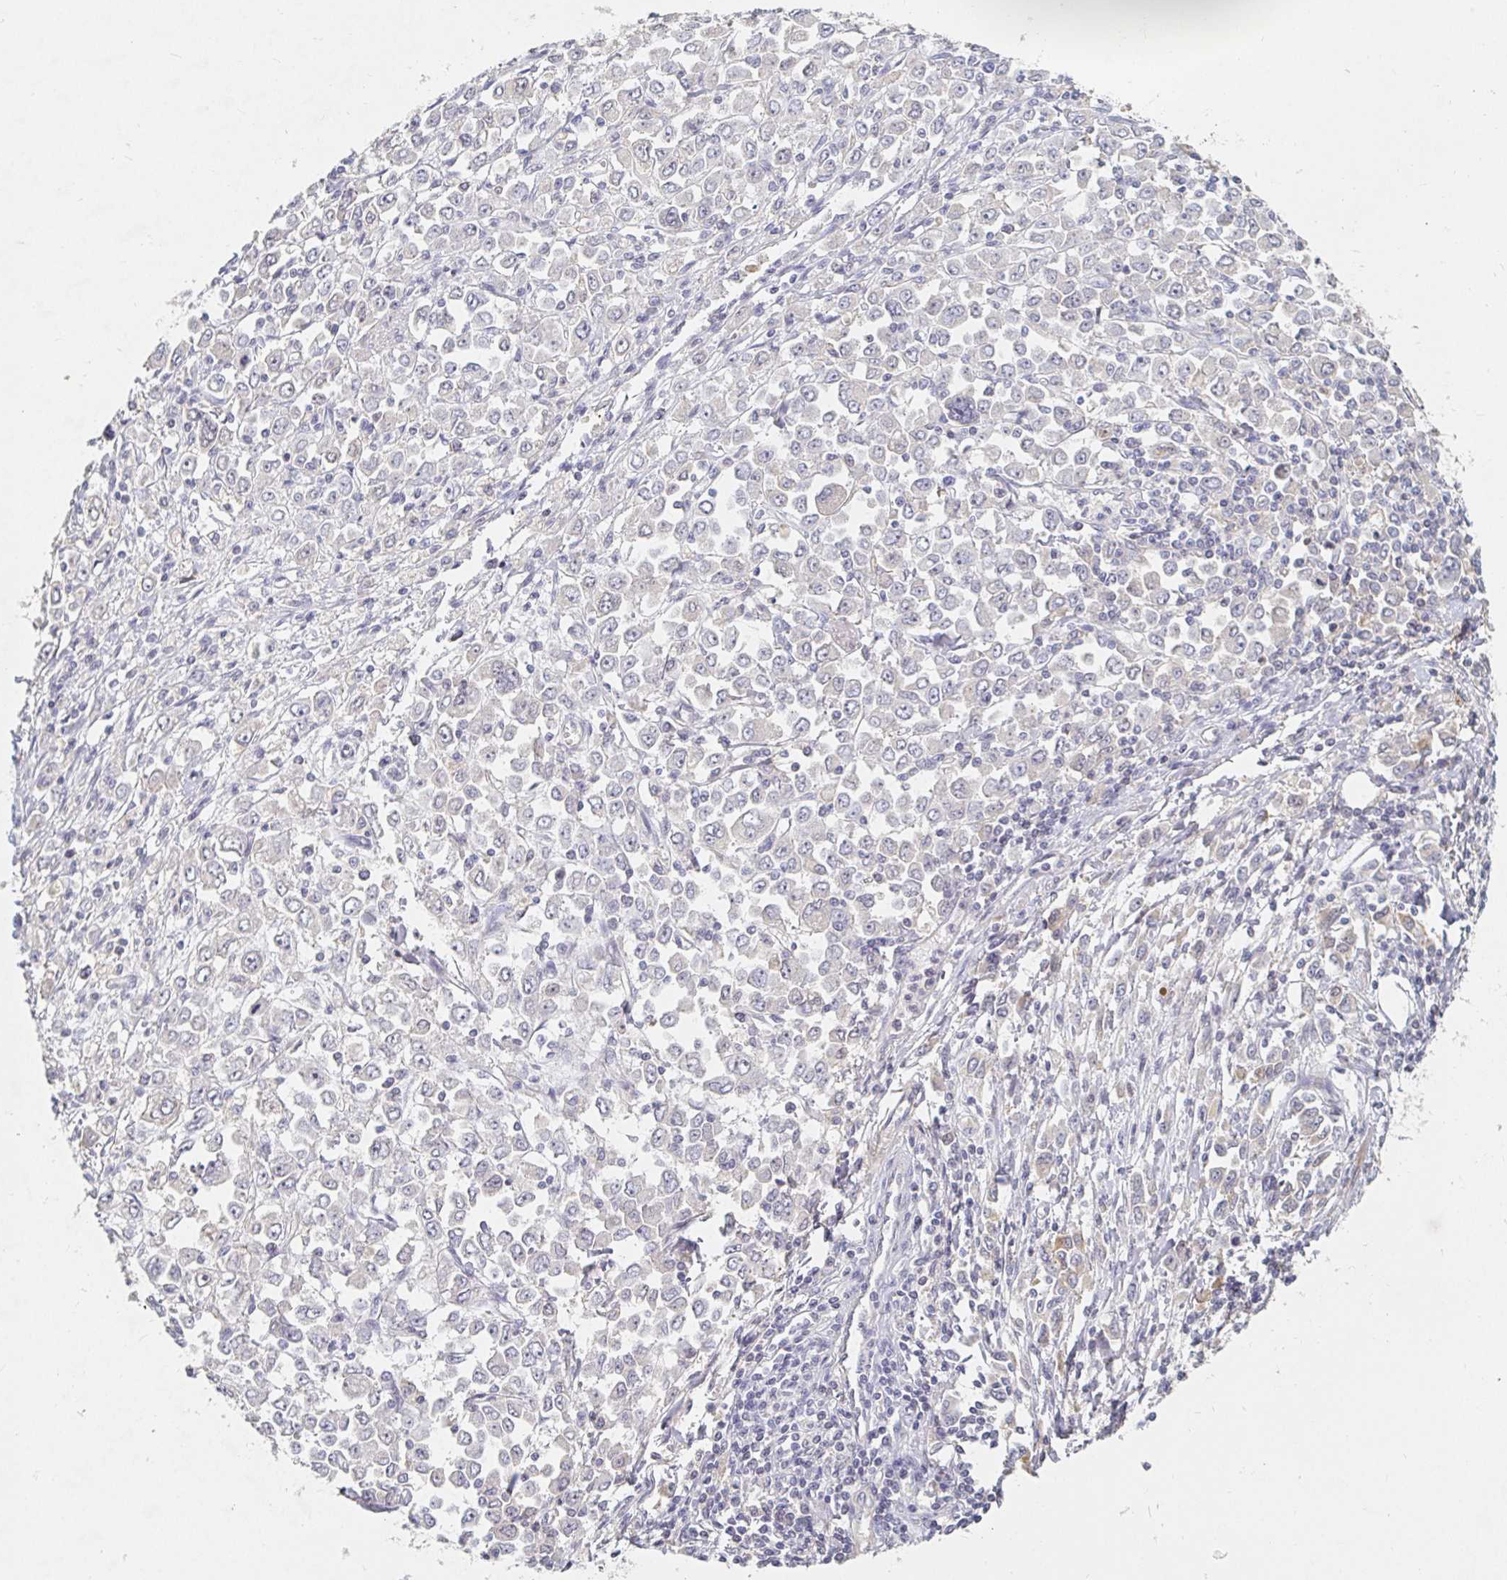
{"staining": {"intensity": "negative", "quantity": "none", "location": "none"}, "tissue": "stomach cancer", "cell_type": "Tumor cells", "image_type": "cancer", "snomed": [{"axis": "morphology", "description": "Adenocarcinoma, NOS"}, {"axis": "topography", "description": "Stomach, upper"}], "caption": "Tumor cells are negative for brown protein staining in stomach cancer.", "gene": "NME9", "patient": {"sex": "male", "age": 70}}